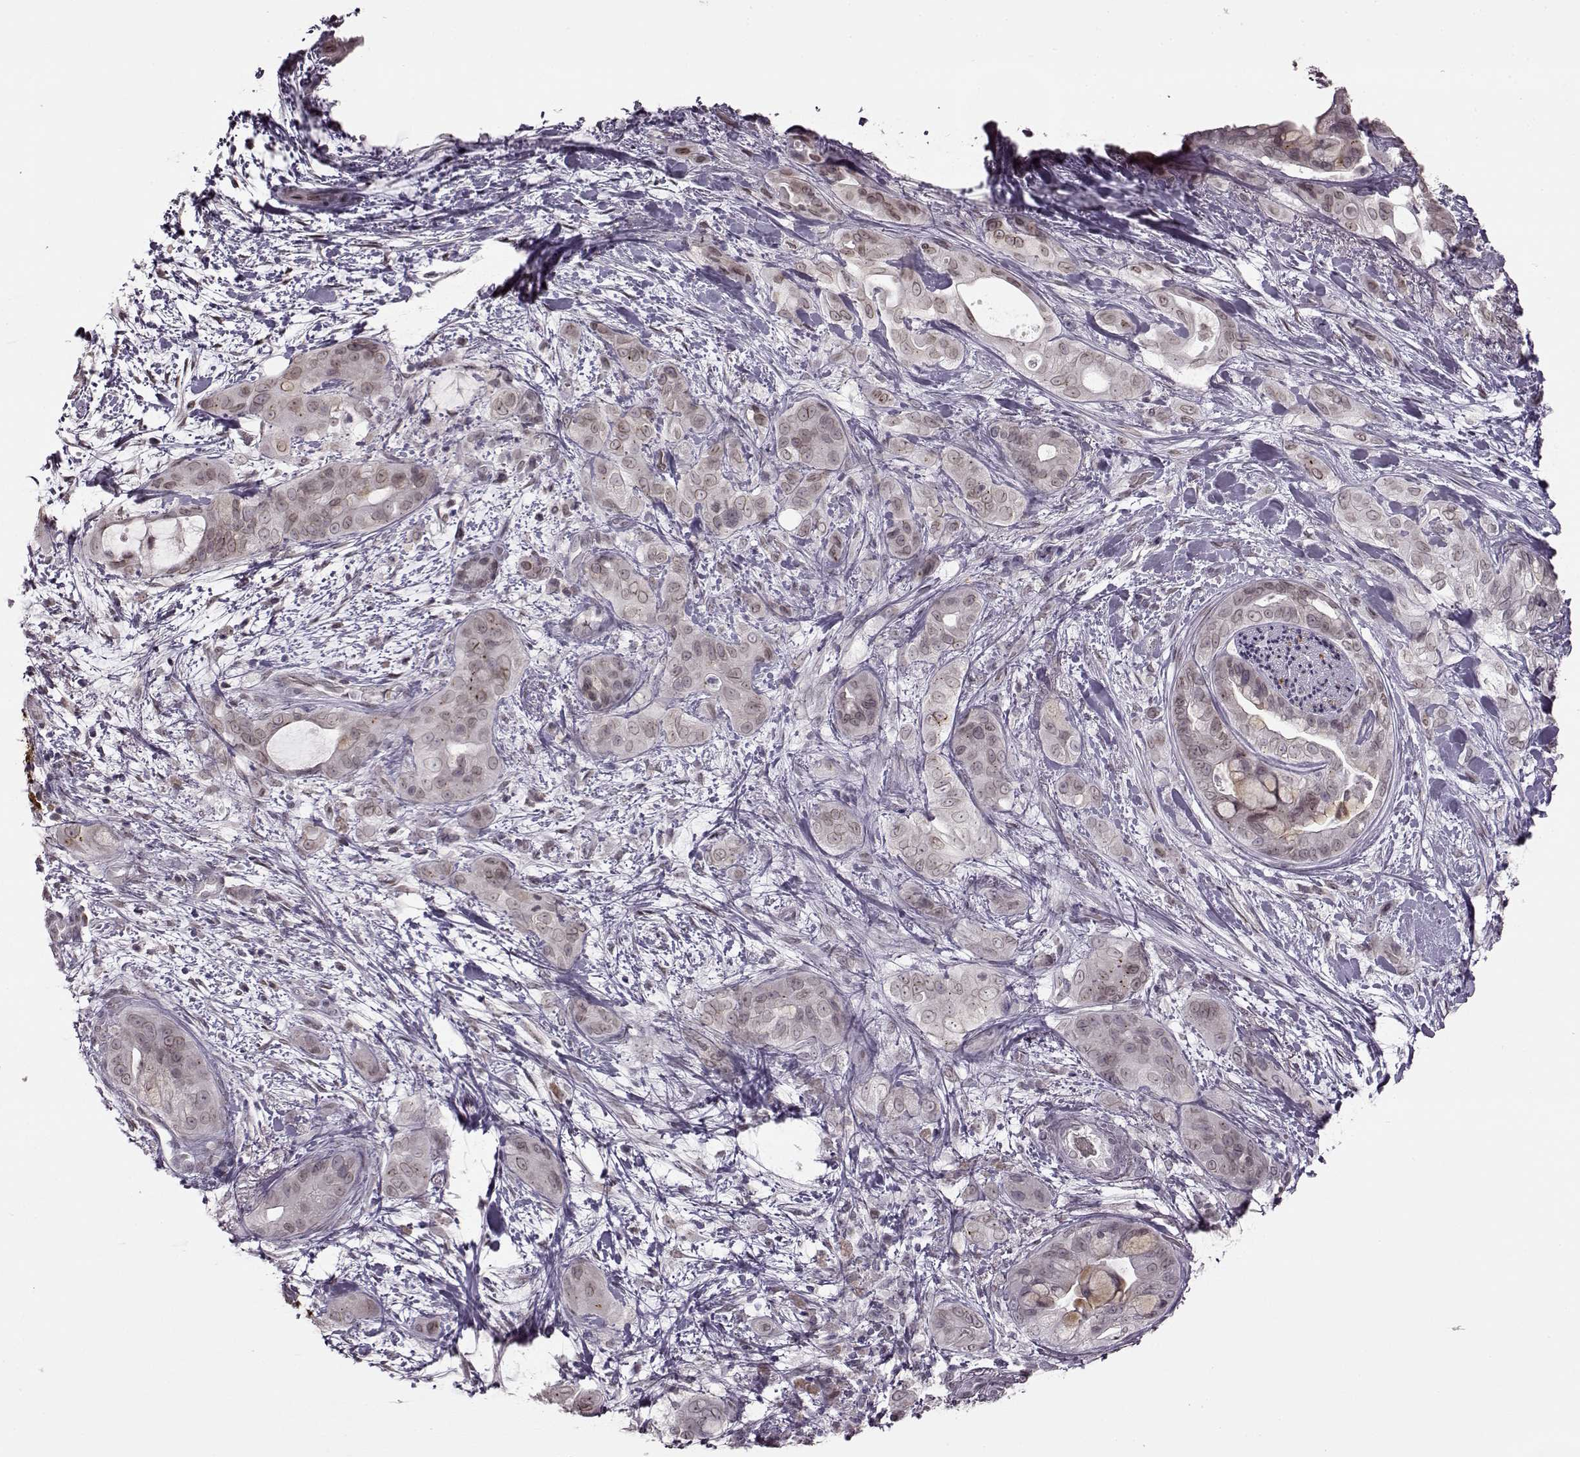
{"staining": {"intensity": "negative", "quantity": "none", "location": "none"}, "tissue": "pancreatic cancer", "cell_type": "Tumor cells", "image_type": "cancer", "snomed": [{"axis": "morphology", "description": "Adenocarcinoma, NOS"}, {"axis": "topography", "description": "Pancreas"}], "caption": "High power microscopy micrograph of an immunohistochemistry (IHC) histopathology image of pancreatic cancer, revealing no significant staining in tumor cells.", "gene": "STX1B", "patient": {"sex": "male", "age": 71}}